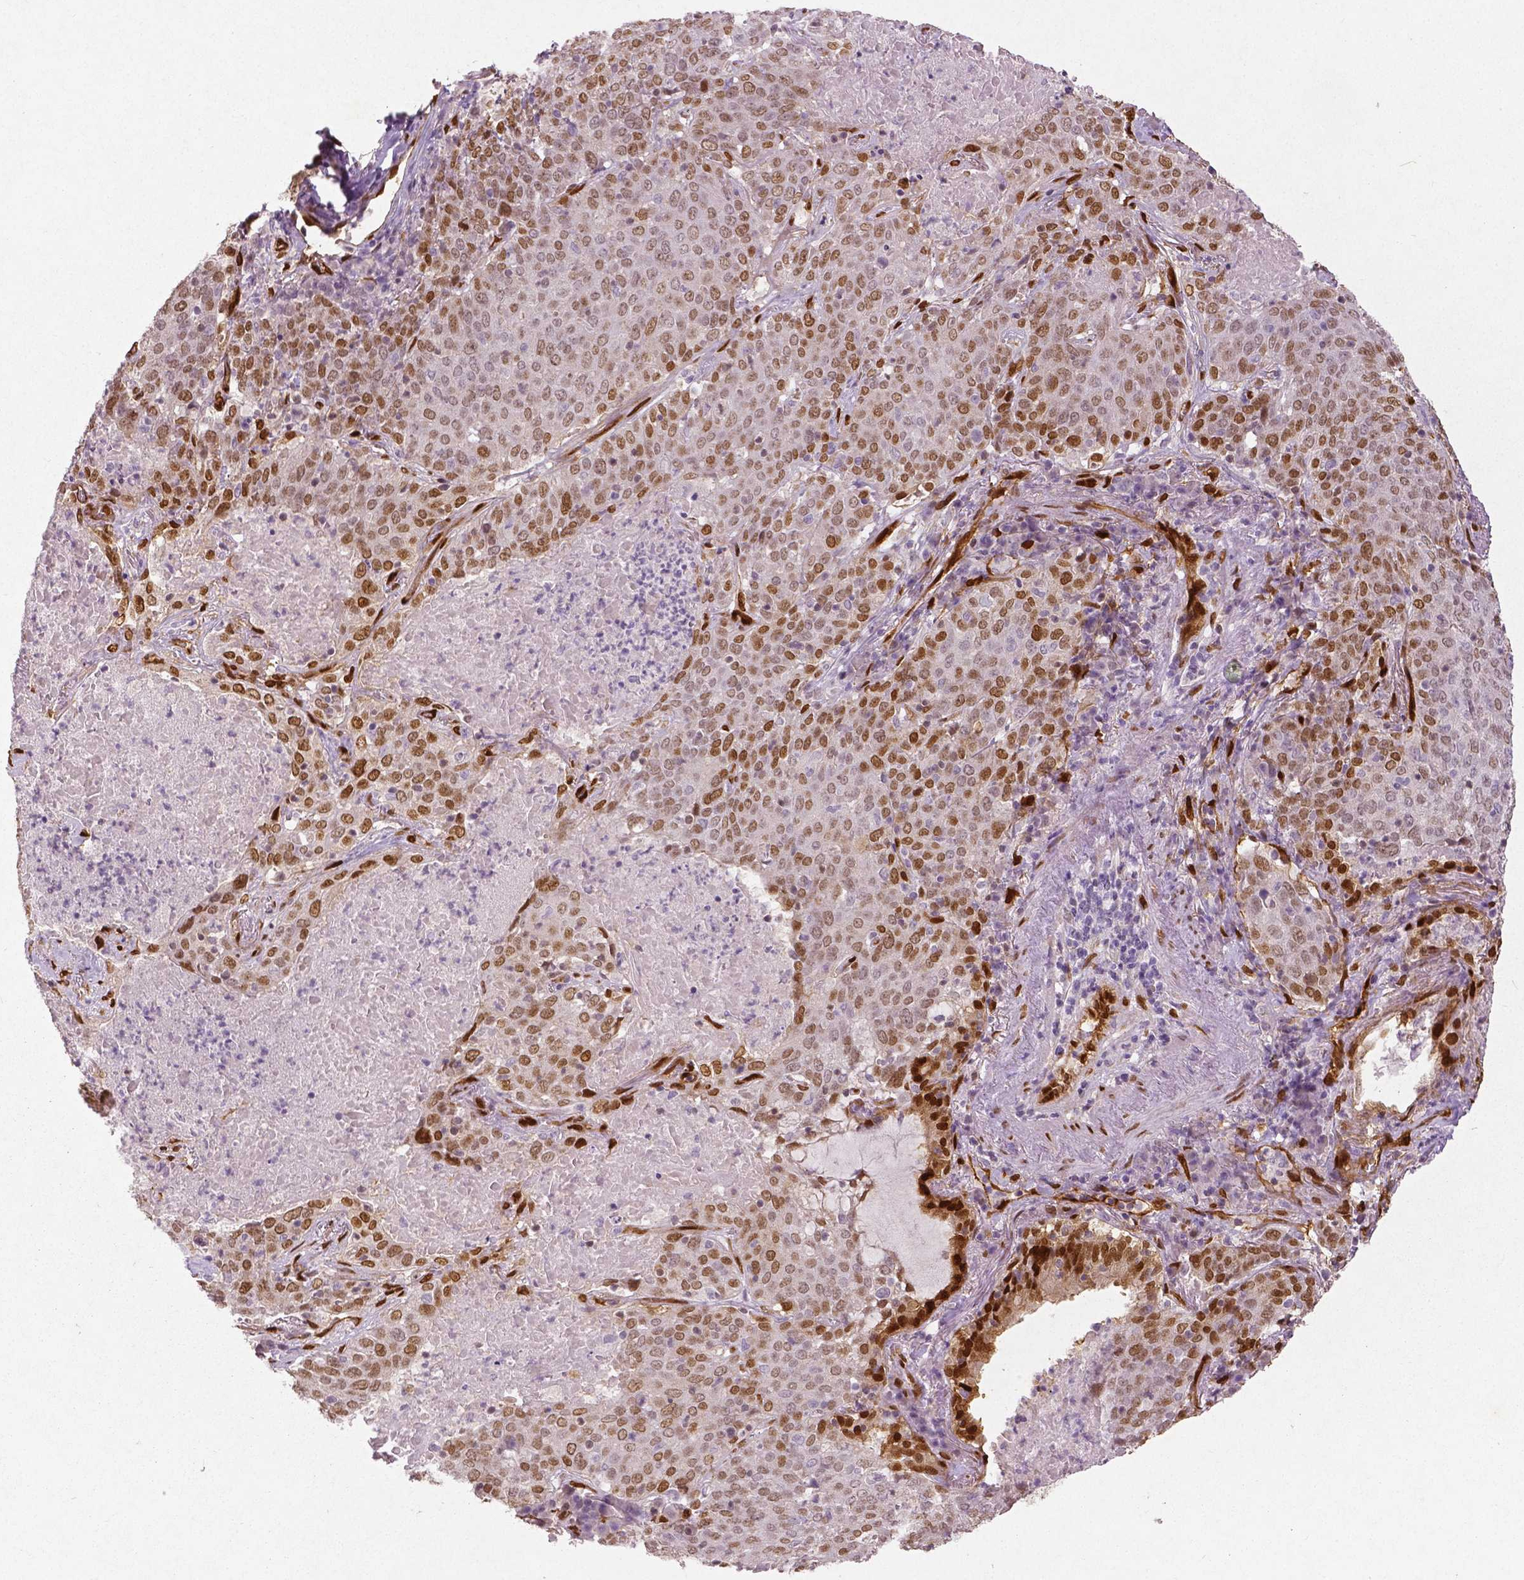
{"staining": {"intensity": "moderate", "quantity": ">75%", "location": "cytoplasmic/membranous,nuclear"}, "tissue": "lung cancer", "cell_type": "Tumor cells", "image_type": "cancer", "snomed": [{"axis": "morphology", "description": "Squamous cell carcinoma, NOS"}, {"axis": "topography", "description": "Lung"}], "caption": "Lung cancer (squamous cell carcinoma) tissue exhibits moderate cytoplasmic/membranous and nuclear positivity in approximately >75% of tumor cells, visualized by immunohistochemistry.", "gene": "WWTR1", "patient": {"sex": "male", "age": 82}}